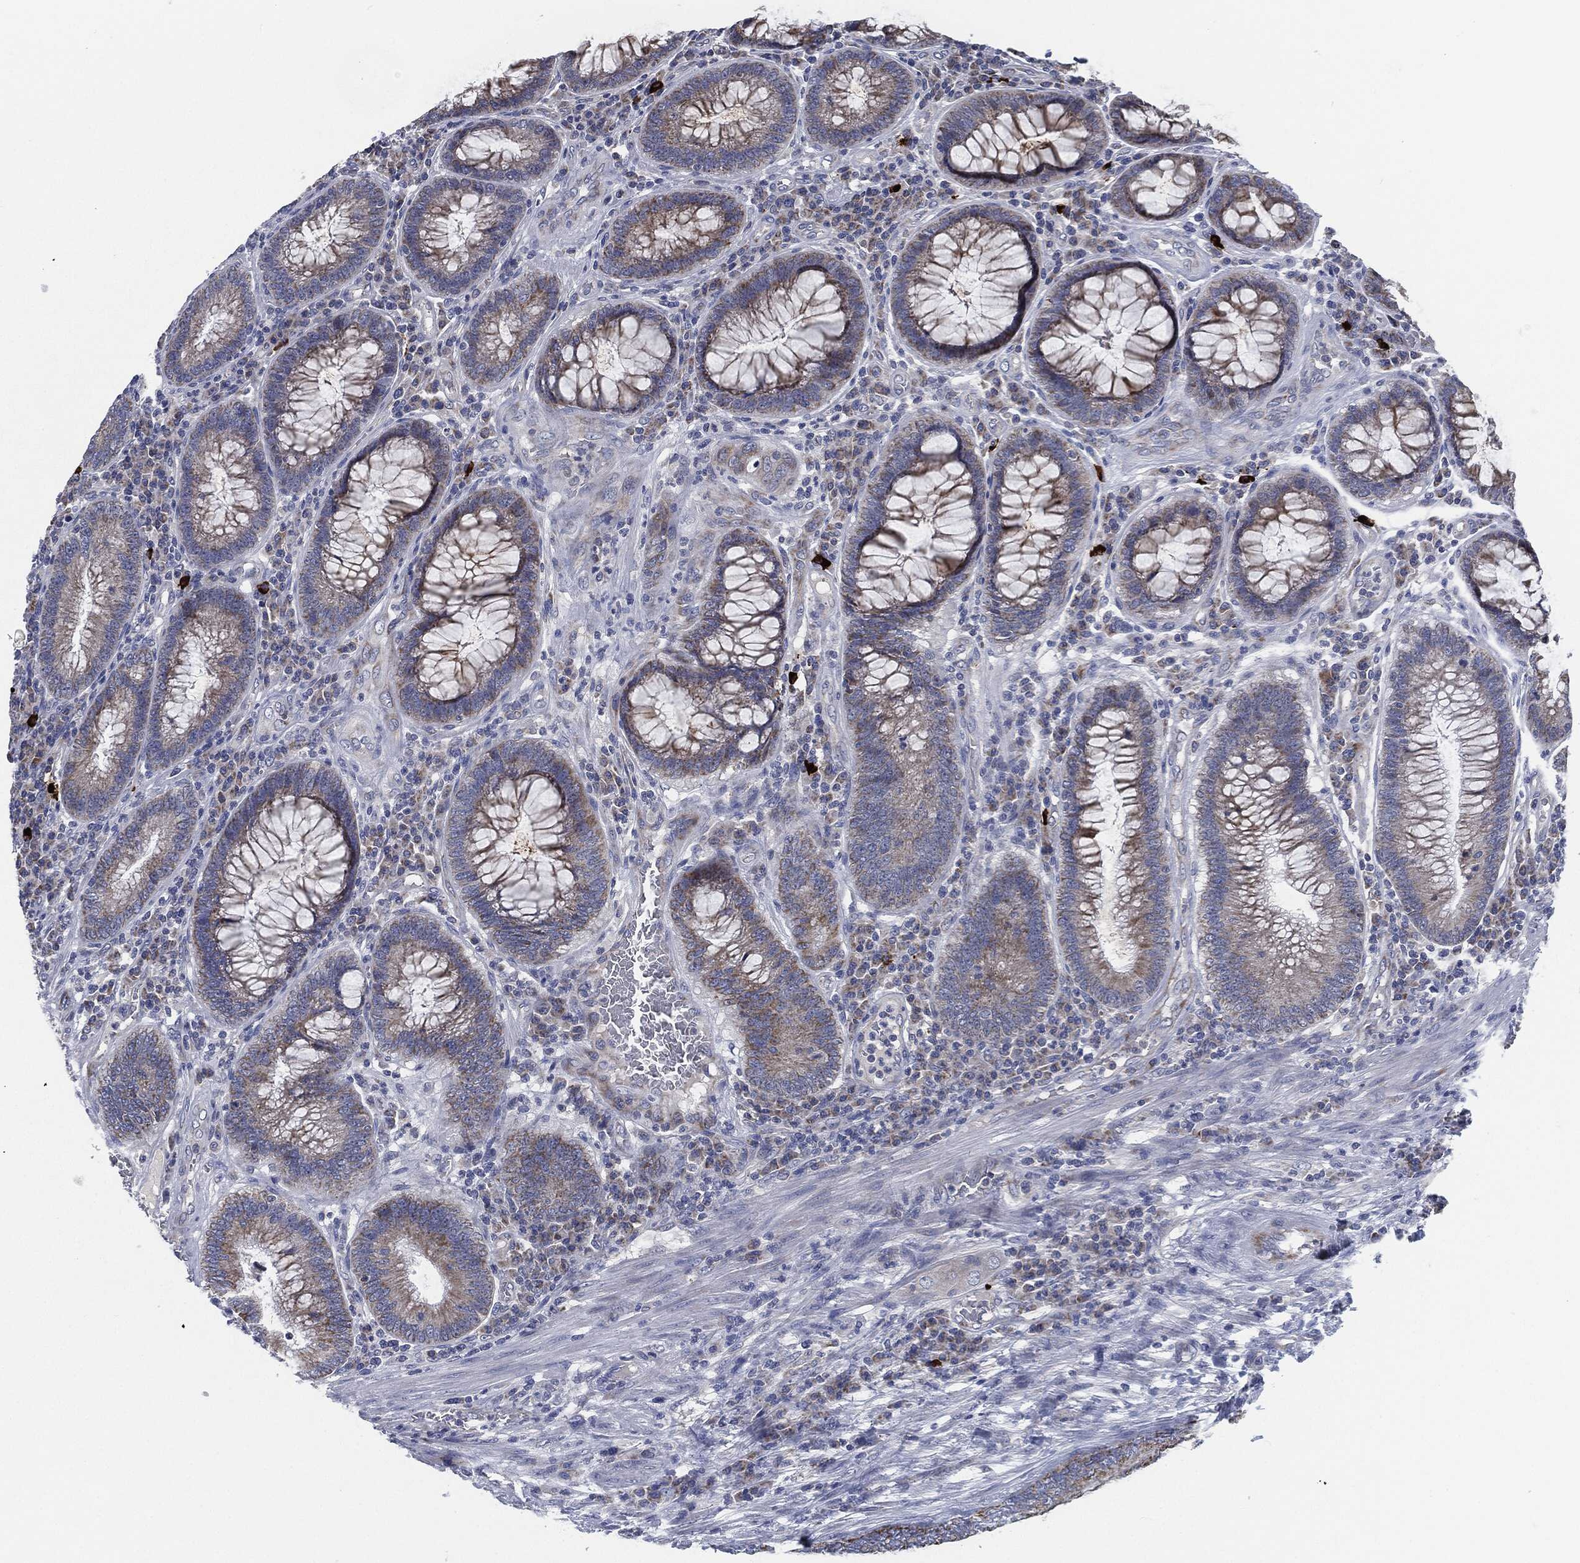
{"staining": {"intensity": "strong", "quantity": "25%-75%", "location": "cytoplasmic/membranous"}, "tissue": "colorectal cancer", "cell_type": "Tumor cells", "image_type": "cancer", "snomed": [{"axis": "morphology", "description": "Adenocarcinoma, NOS"}, {"axis": "topography", "description": "Colon"}], "caption": "Colorectal cancer (adenocarcinoma) stained with a brown dye shows strong cytoplasmic/membranous positive expression in approximately 25%-75% of tumor cells.", "gene": "SIGLEC9", "patient": {"sex": "female", "age": 67}}